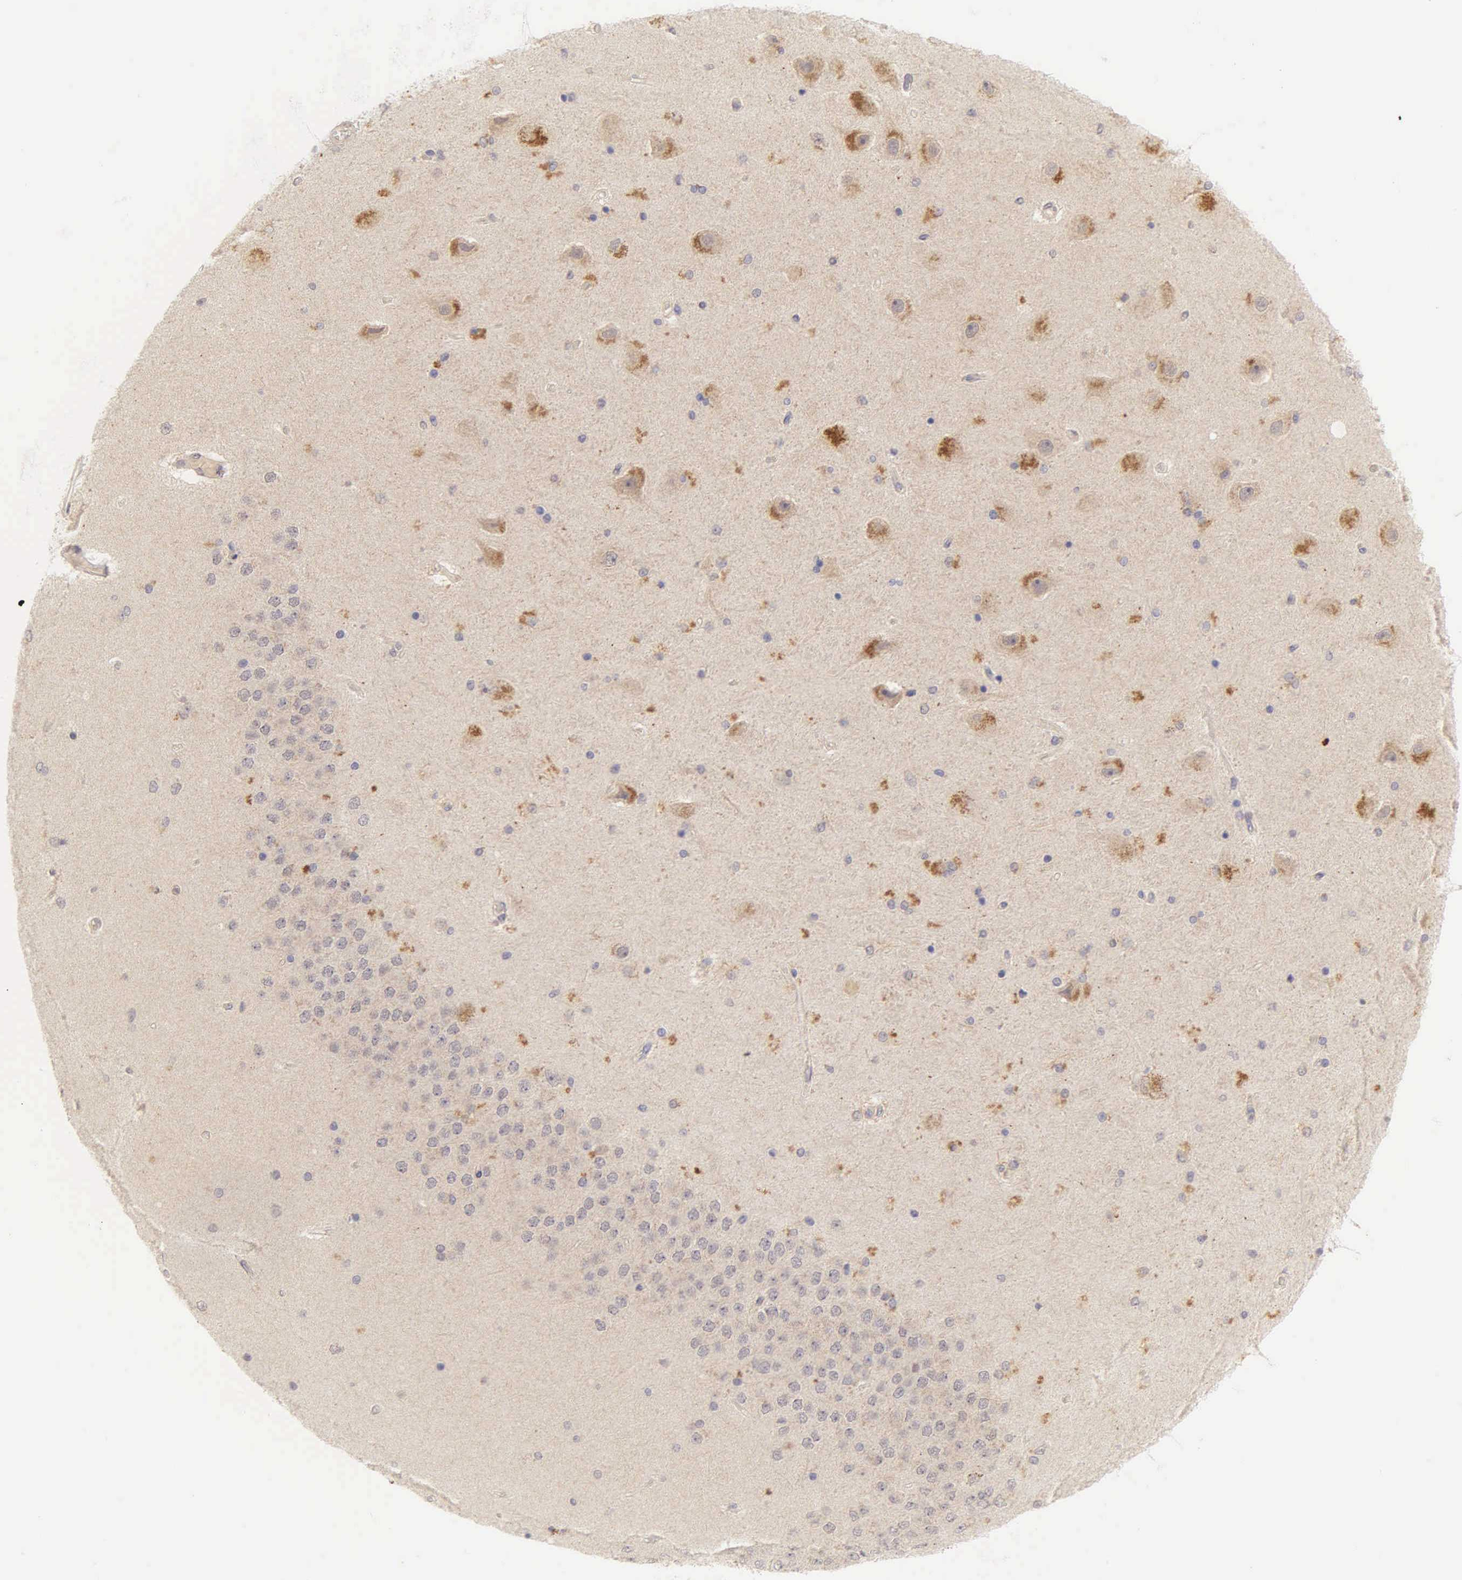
{"staining": {"intensity": "weak", "quantity": "<25%", "location": "cytoplasmic/membranous"}, "tissue": "hippocampus", "cell_type": "Glial cells", "image_type": "normal", "snomed": [{"axis": "morphology", "description": "Normal tissue, NOS"}, {"axis": "topography", "description": "Hippocampus"}], "caption": "High magnification brightfield microscopy of normal hippocampus stained with DAB (brown) and counterstained with hematoxylin (blue): glial cells show no significant positivity.", "gene": "CD1A", "patient": {"sex": "female", "age": 54}}